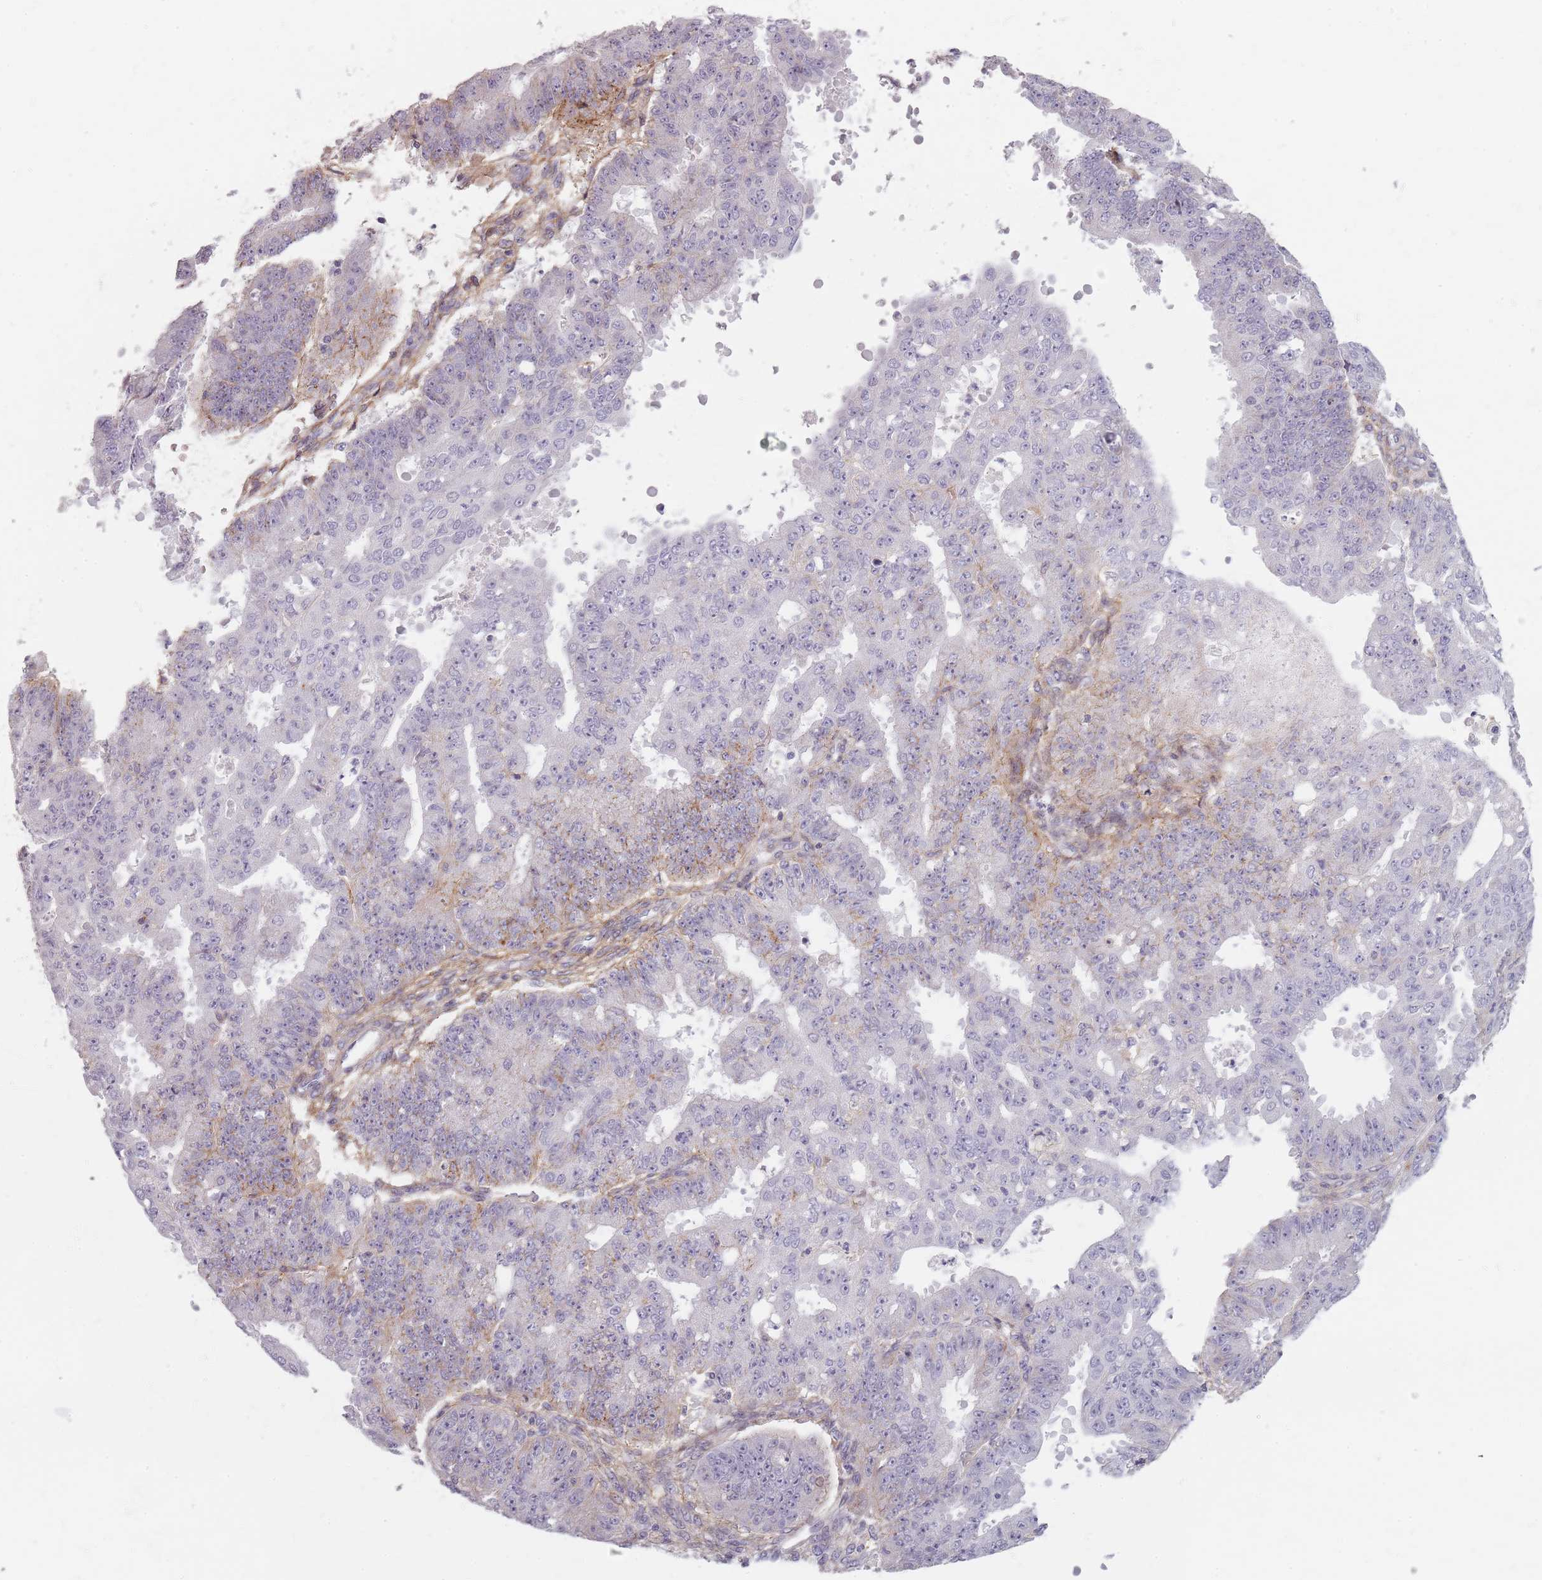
{"staining": {"intensity": "negative", "quantity": "none", "location": "none"}, "tissue": "ovarian cancer", "cell_type": "Tumor cells", "image_type": "cancer", "snomed": [{"axis": "morphology", "description": "Carcinoma, endometroid"}, {"axis": "topography", "description": "Appendix"}, {"axis": "topography", "description": "Ovary"}], "caption": "Image shows no significant protein positivity in tumor cells of ovarian cancer (endometroid carcinoma). (DAB immunohistochemistry (IHC), high magnification).", "gene": "SYNGR3", "patient": {"sex": "female", "age": 42}}